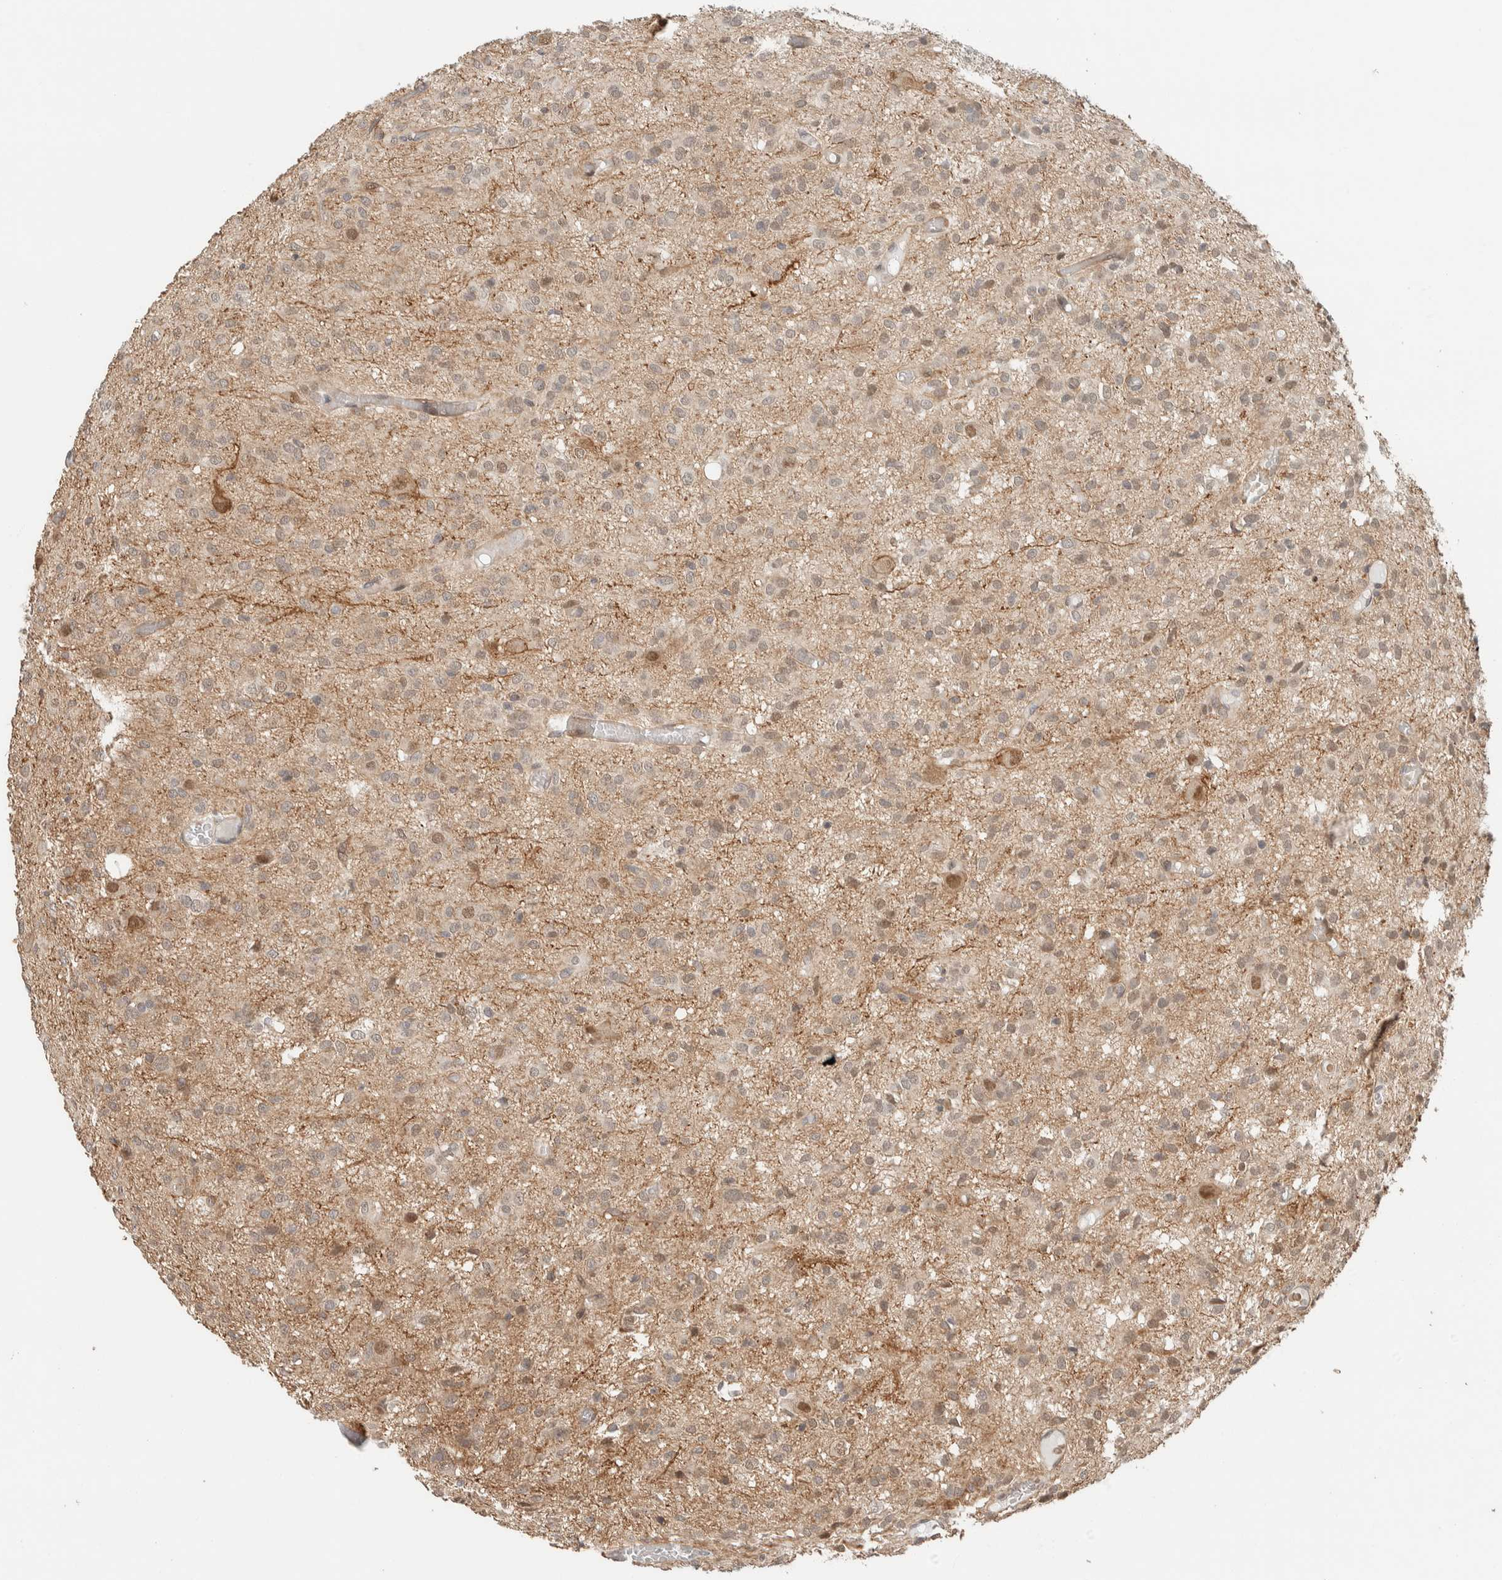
{"staining": {"intensity": "weak", "quantity": "<25%", "location": "nuclear"}, "tissue": "glioma", "cell_type": "Tumor cells", "image_type": "cancer", "snomed": [{"axis": "morphology", "description": "Glioma, malignant, High grade"}, {"axis": "topography", "description": "Brain"}], "caption": "Immunohistochemical staining of high-grade glioma (malignant) reveals no significant positivity in tumor cells.", "gene": "ZBTB2", "patient": {"sex": "female", "age": 59}}